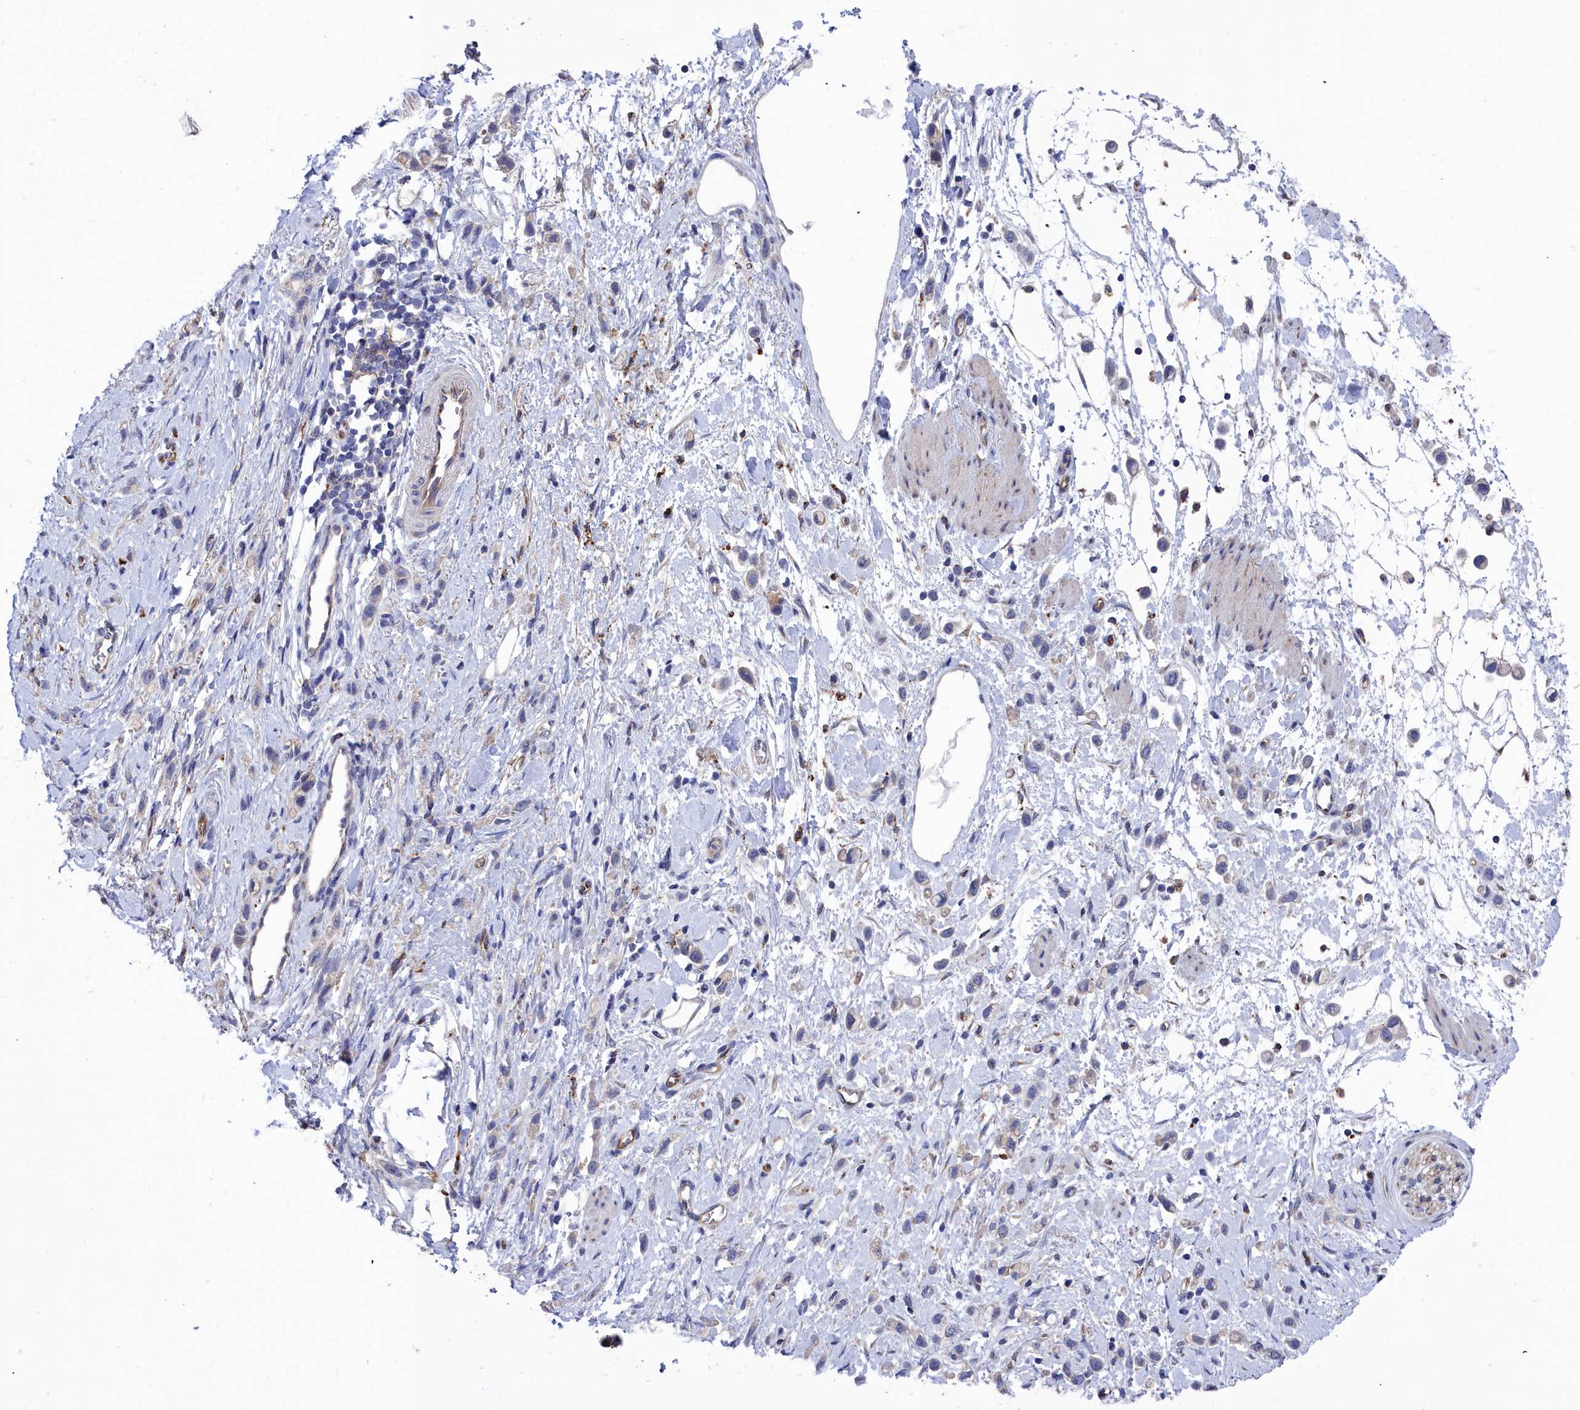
{"staining": {"intensity": "negative", "quantity": "none", "location": "none"}, "tissue": "stomach cancer", "cell_type": "Tumor cells", "image_type": "cancer", "snomed": [{"axis": "morphology", "description": "Adenocarcinoma, NOS"}, {"axis": "topography", "description": "Stomach"}], "caption": "High magnification brightfield microscopy of stomach cancer (adenocarcinoma) stained with DAB (3,3'-diaminobenzidine) (brown) and counterstained with hematoxylin (blue): tumor cells show no significant expression.", "gene": "RDX", "patient": {"sex": "female", "age": 65}}